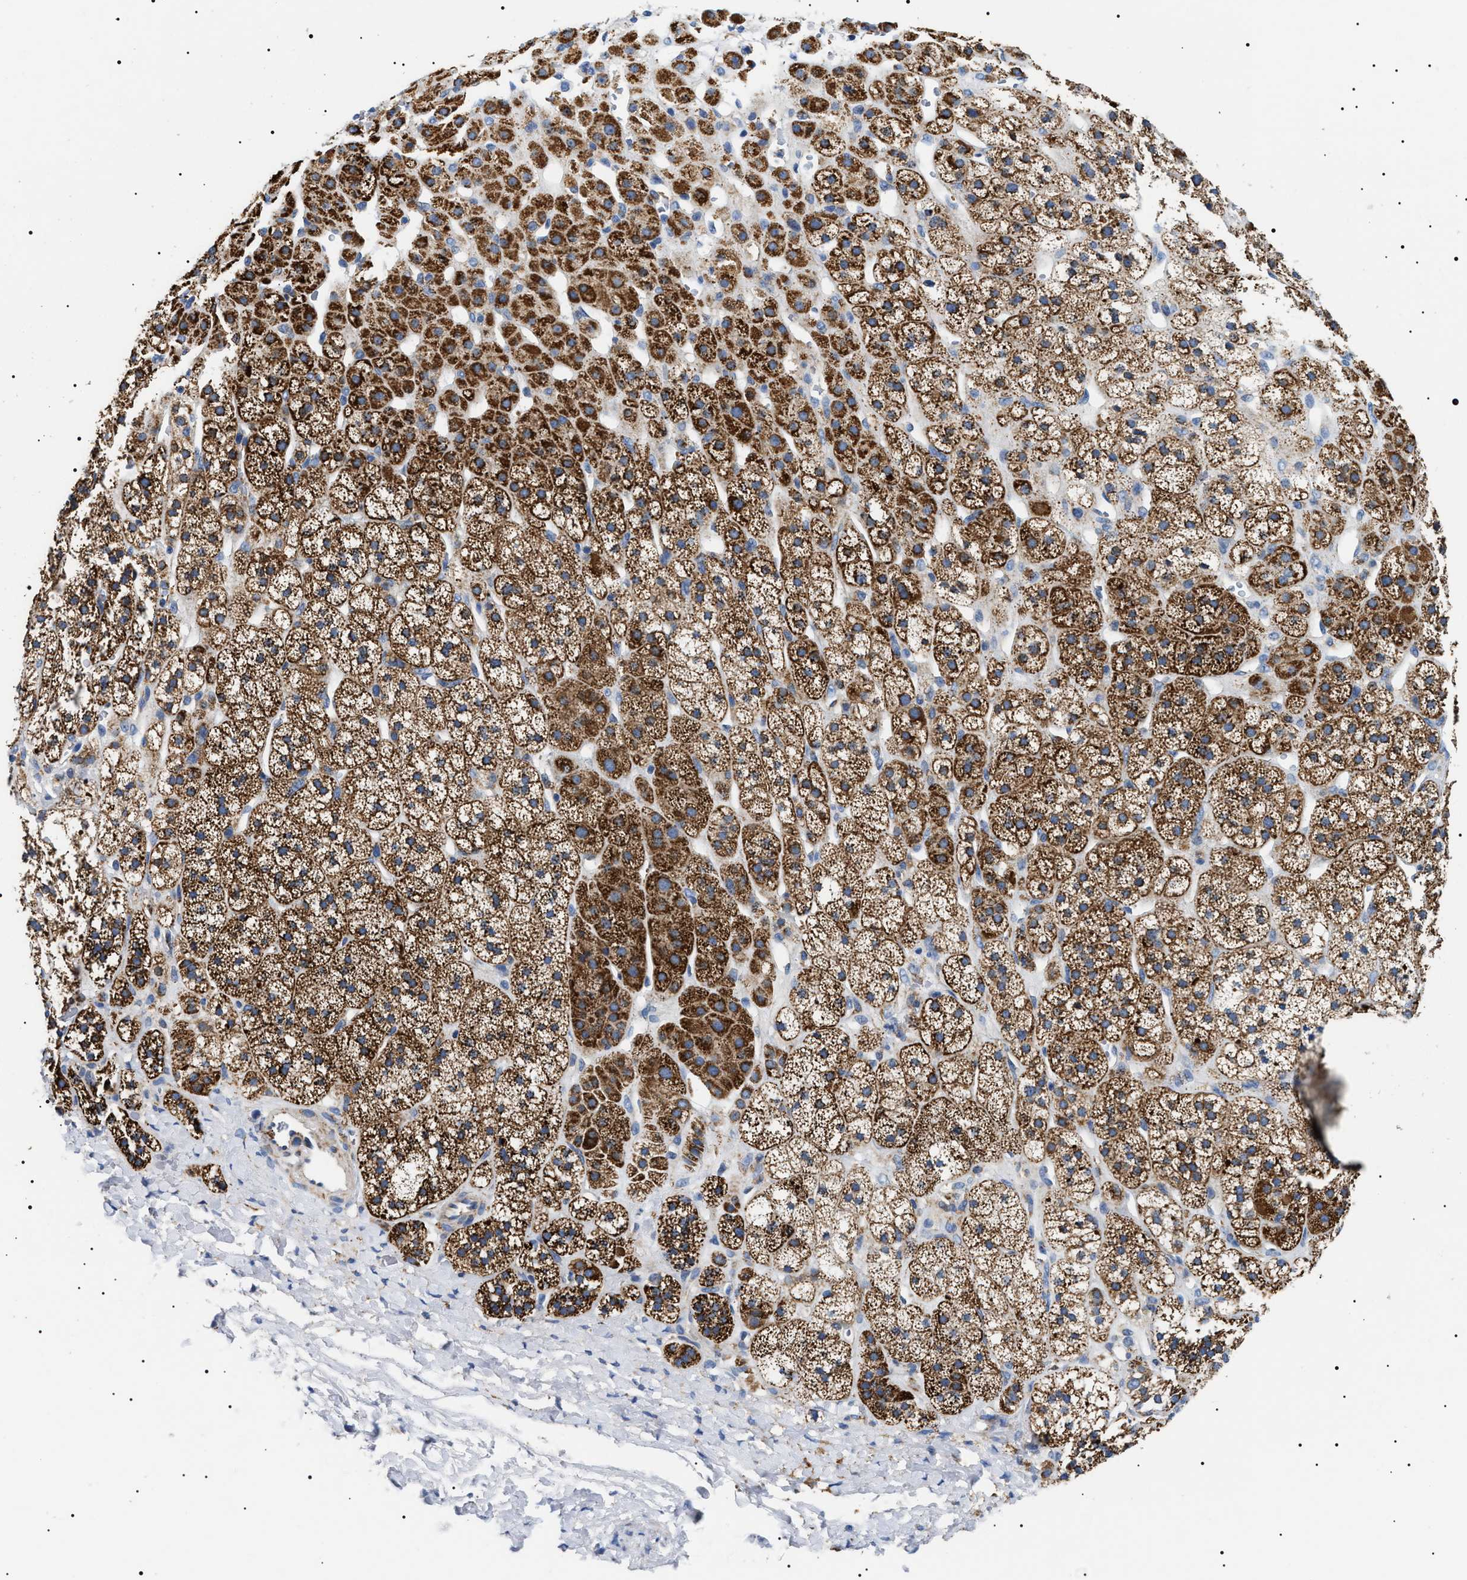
{"staining": {"intensity": "strong", "quantity": ">75%", "location": "cytoplasmic/membranous"}, "tissue": "adrenal gland", "cell_type": "Glandular cells", "image_type": "normal", "snomed": [{"axis": "morphology", "description": "Normal tissue, NOS"}, {"axis": "topography", "description": "Adrenal gland"}], "caption": "IHC staining of normal adrenal gland, which reveals high levels of strong cytoplasmic/membranous staining in about >75% of glandular cells indicating strong cytoplasmic/membranous protein positivity. The staining was performed using DAB (brown) for protein detection and nuclei were counterstained in hematoxylin (blue).", "gene": "OXSM", "patient": {"sex": "male", "age": 56}}